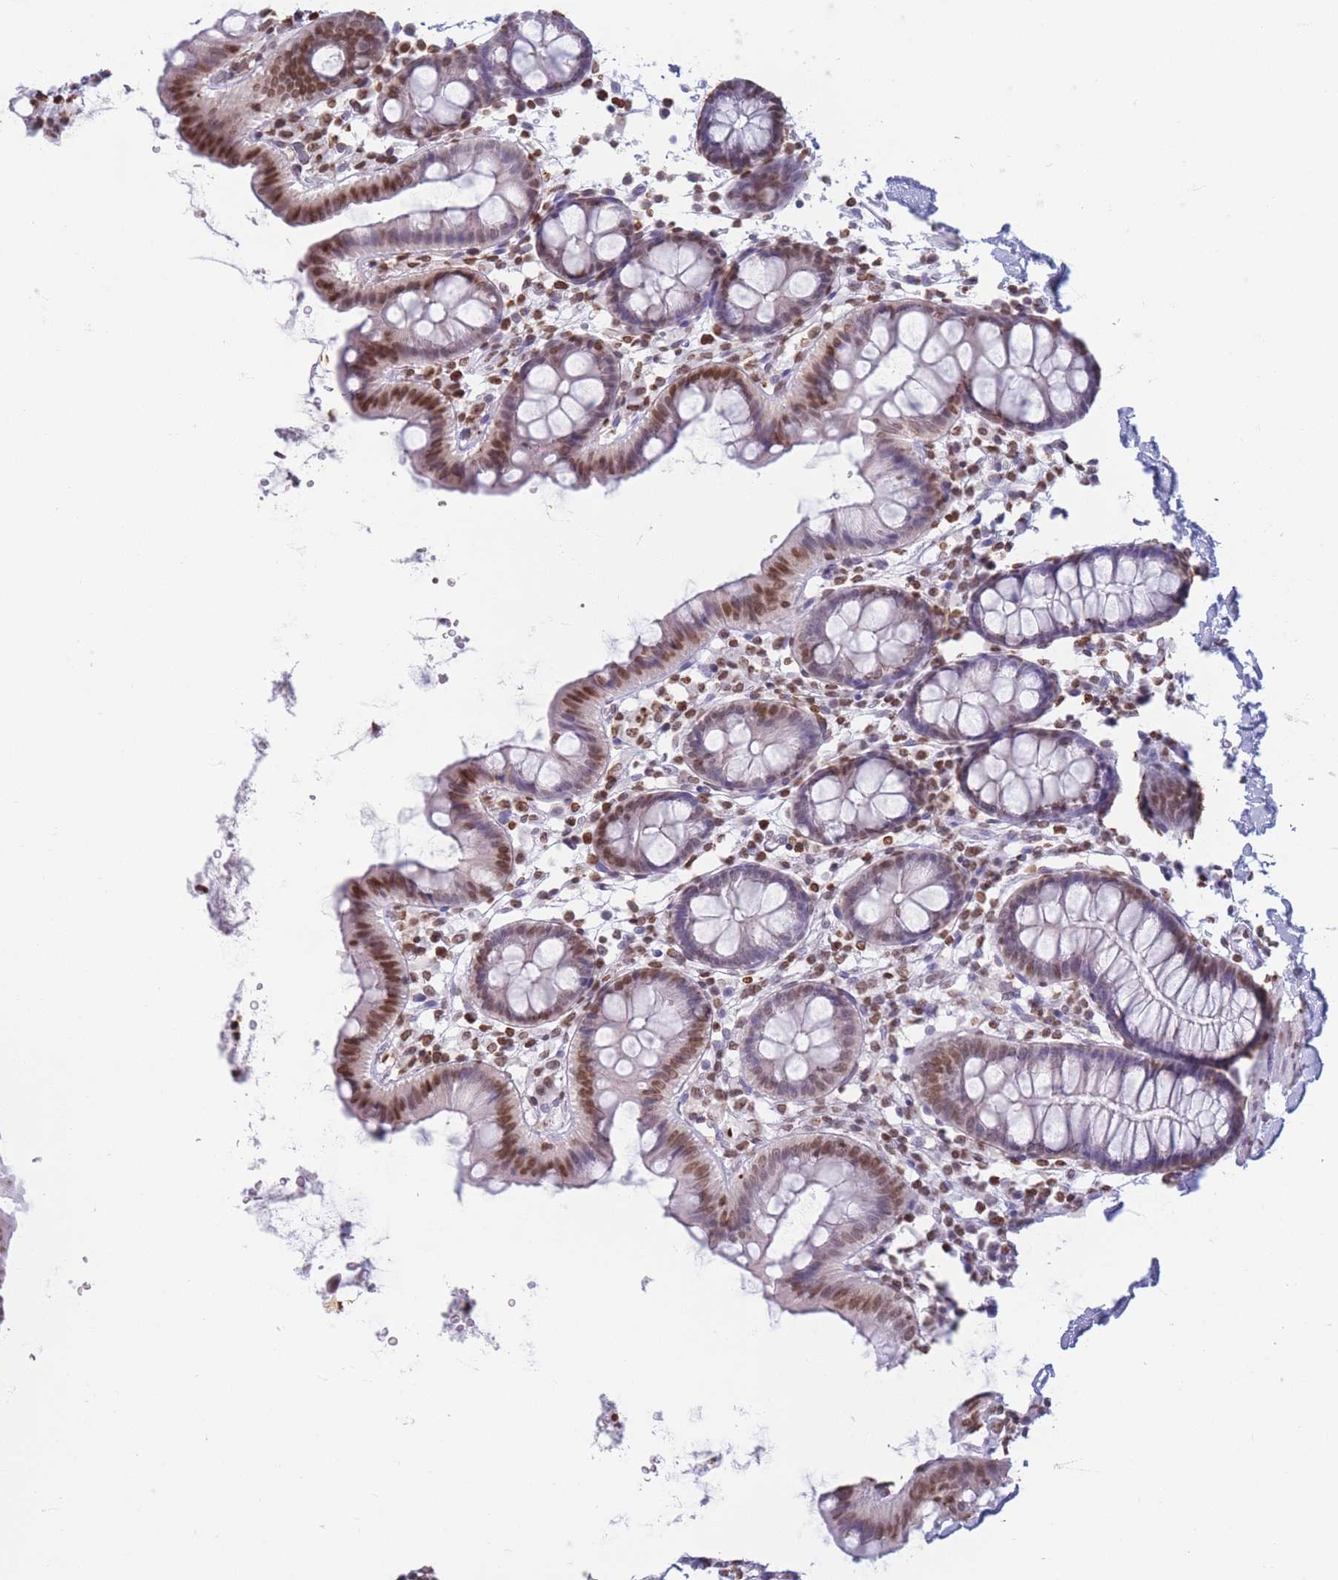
{"staining": {"intensity": "moderate", "quantity": ">75%", "location": "nuclear"}, "tissue": "colon", "cell_type": "Endothelial cells", "image_type": "normal", "snomed": [{"axis": "morphology", "description": "Normal tissue, NOS"}, {"axis": "topography", "description": "Colon"}], "caption": "Colon stained with immunohistochemistry (IHC) reveals moderate nuclear positivity in about >75% of endothelial cells. The staining was performed using DAB, with brown indicating positive protein expression. Nuclei are stained blue with hematoxylin.", "gene": "RYK", "patient": {"sex": "male", "age": 75}}